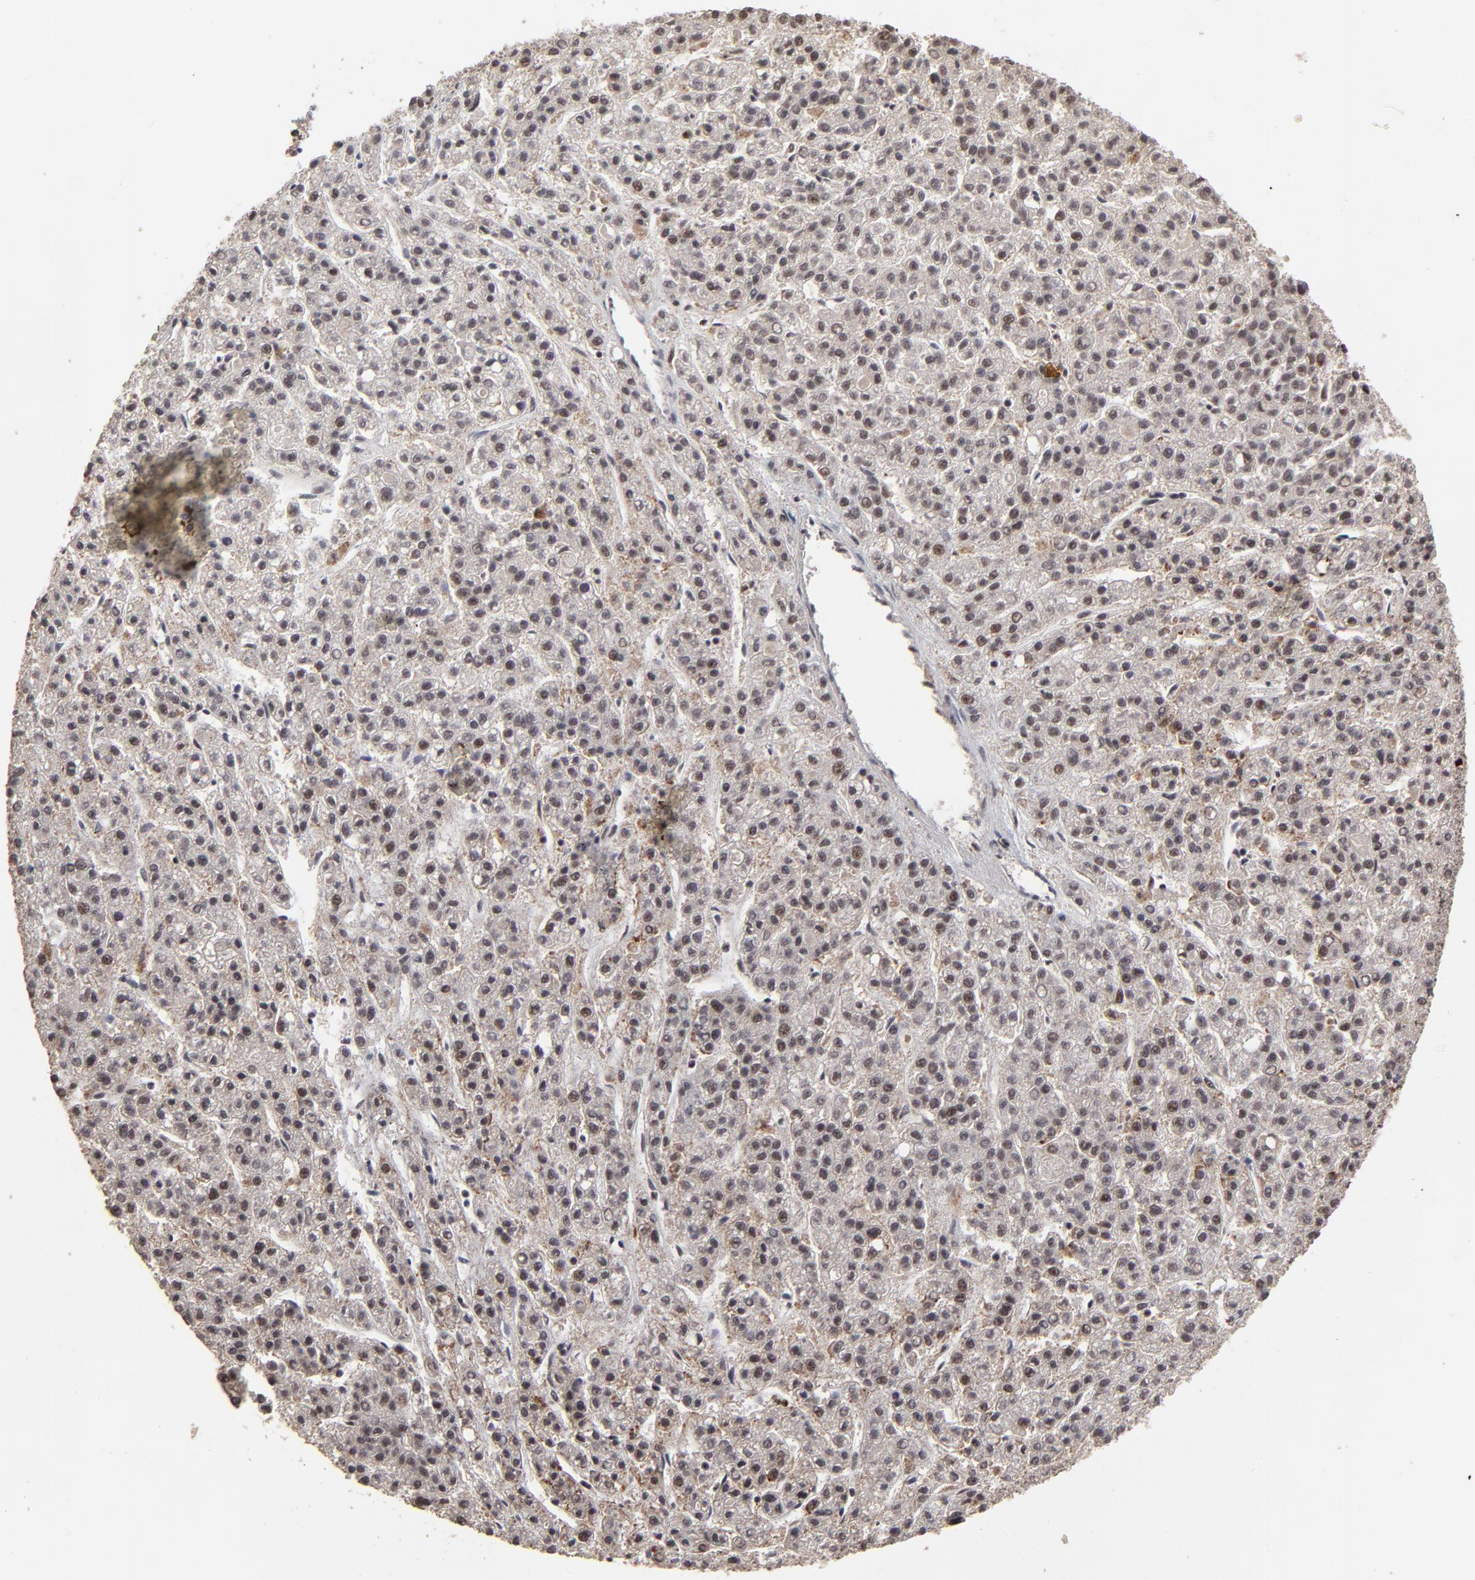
{"staining": {"intensity": "weak", "quantity": "25%-75%", "location": "nuclear"}, "tissue": "liver cancer", "cell_type": "Tumor cells", "image_type": "cancer", "snomed": [{"axis": "morphology", "description": "Carcinoma, Hepatocellular, NOS"}, {"axis": "topography", "description": "Liver"}], "caption": "Brown immunohistochemical staining in liver cancer exhibits weak nuclear expression in about 25%-75% of tumor cells. The protein is shown in brown color, while the nuclei are stained blue.", "gene": "RBM22", "patient": {"sex": "male", "age": 70}}